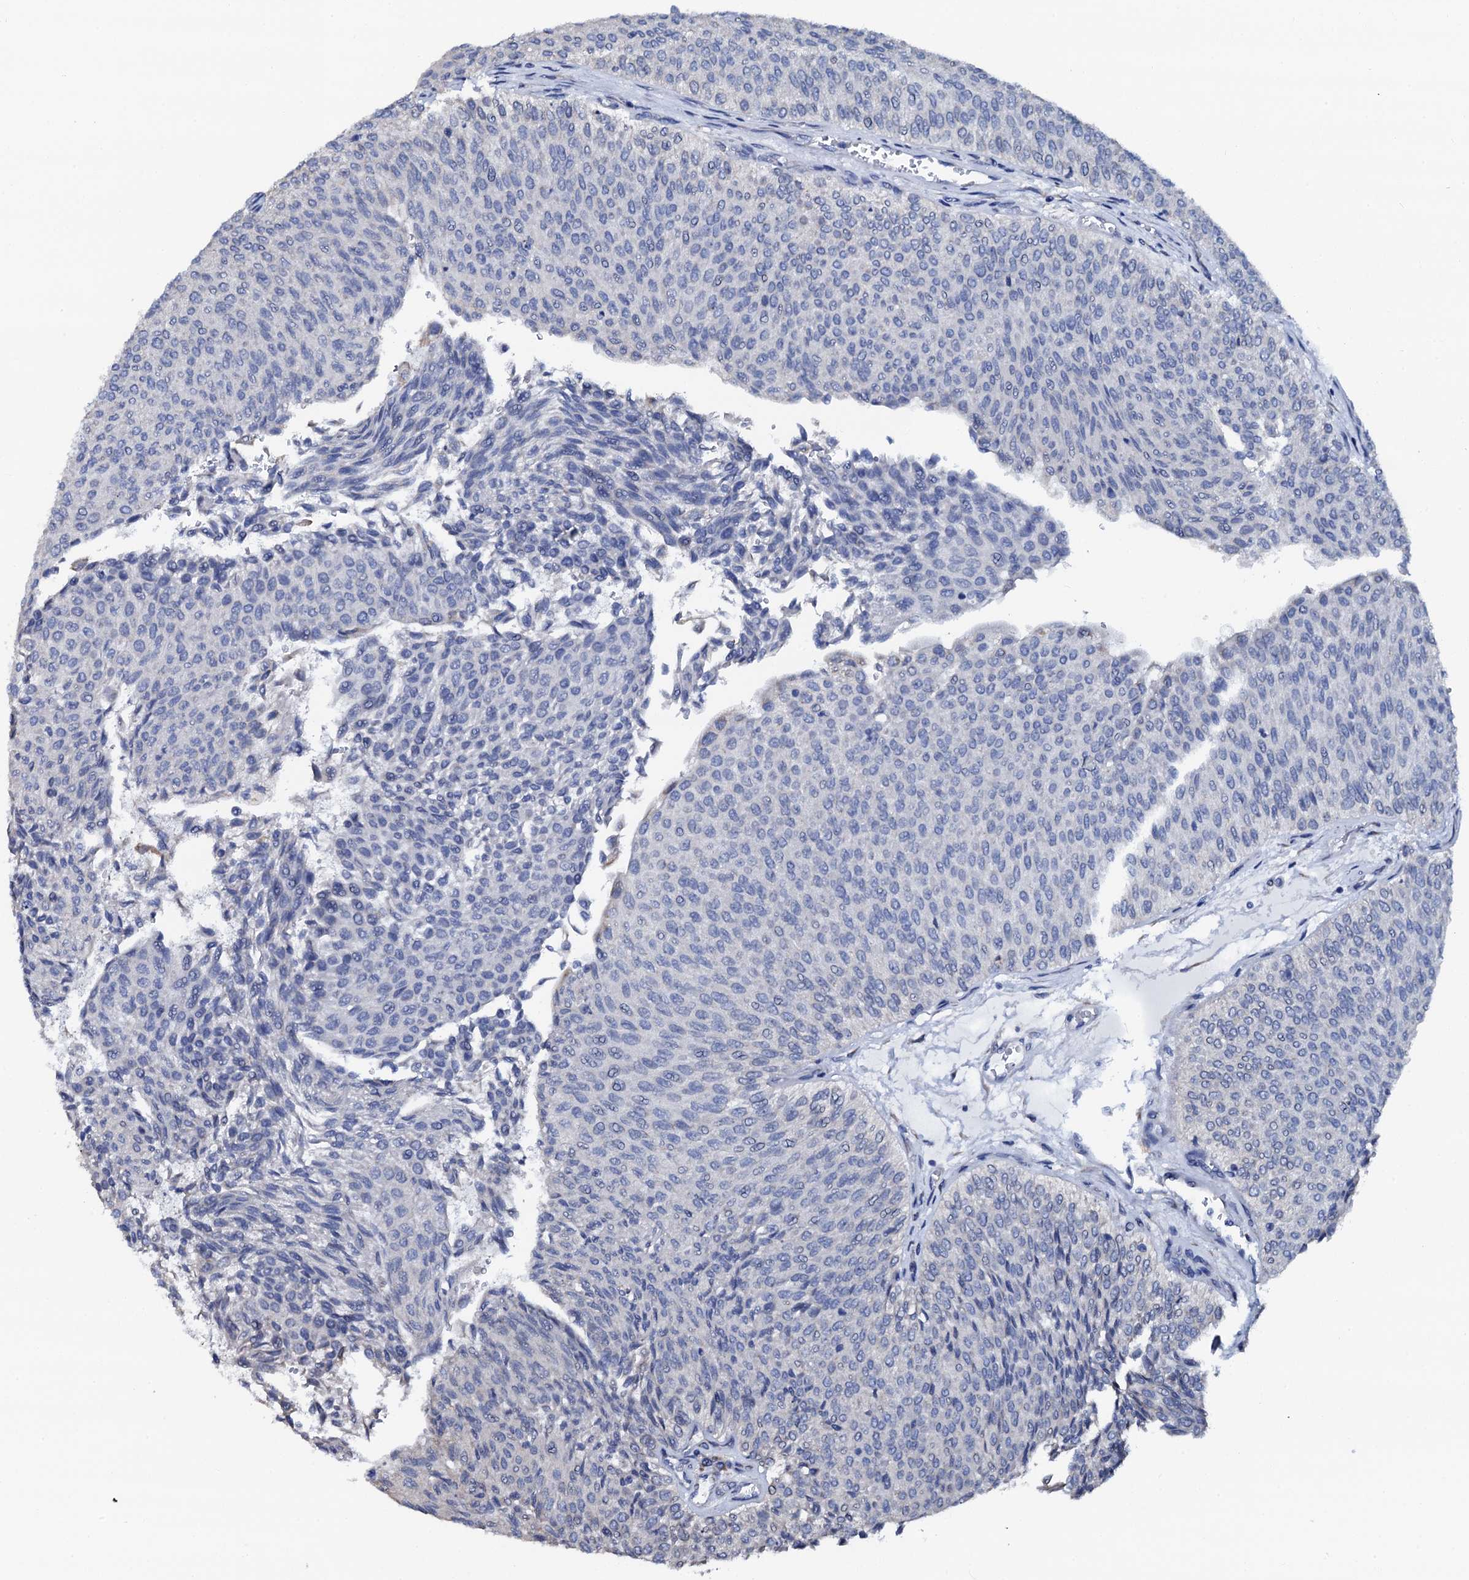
{"staining": {"intensity": "negative", "quantity": "none", "location": "none"}, "tissue": "urothelial cancer", "cell_type": "Tumor cells", "image_type": "cancer", "snomed": [{"axis": "morphology", "description": "Urothelial carcinoma, Low grade"}, {"axis": "topography", "description": "Urinary bladder"}], "caption": "Immunohistochemical staining of human urothelial cancer demonstrates no significant positivity in tumor cells.", "gene": "AKAP3", "patient": {"sex": "male", "age": 78}}